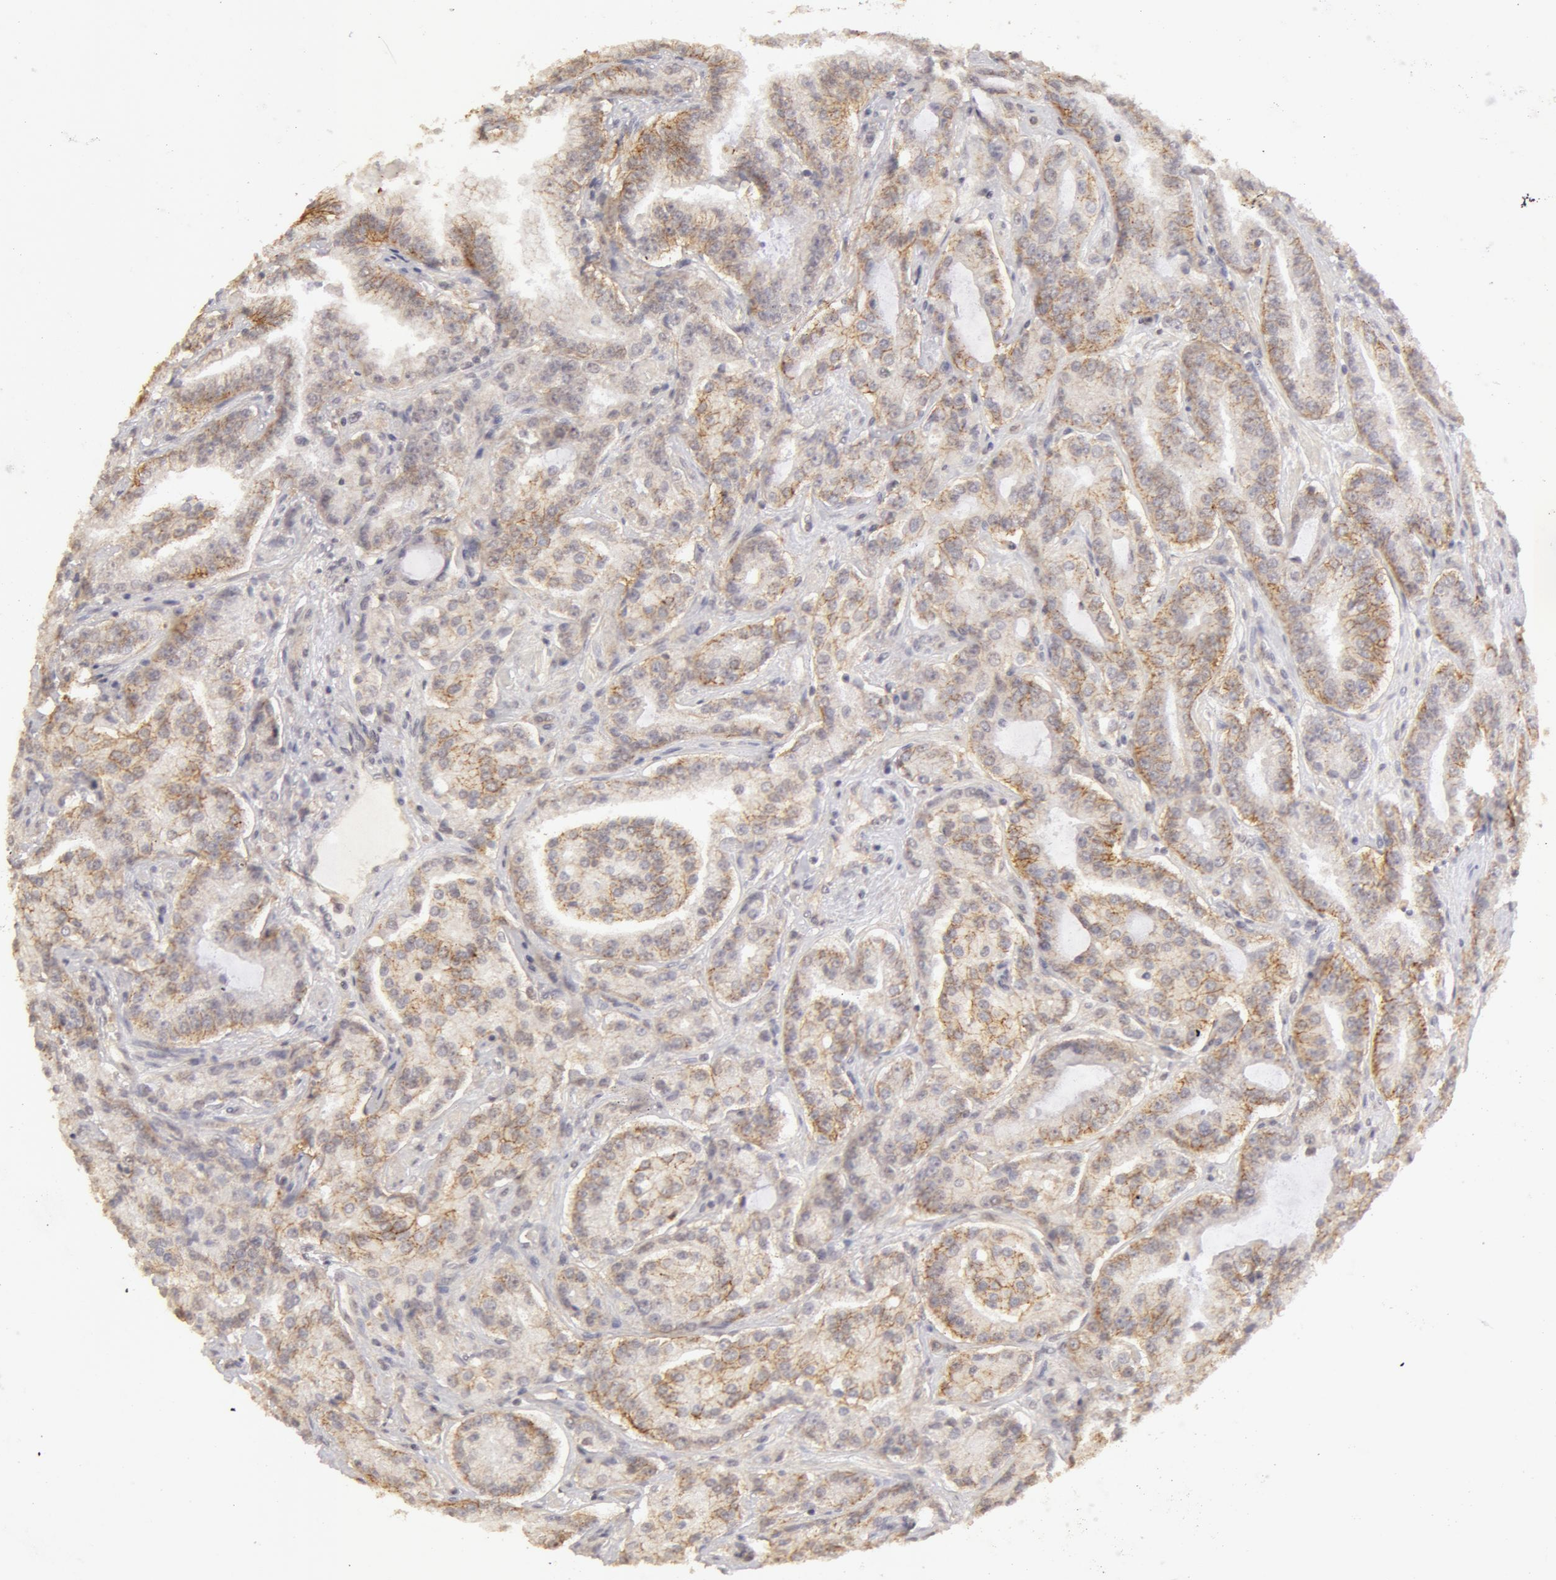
{"staining": {"intensity": "weak", "quantity": ">75%", "location": "cytoplasmic/membranous"}, "tissue": "prostate cancer", "cell_type": "Tumor cells", "image_type": "cancer", "snomed": [{"axis": "morphology", "description": "Adenocarcinoma, Medium grade"}, {"axis": "topography", "description": "Prostate"}], "caption": "Brown immunohistochemical staining in medium-grade adenocarcinoma (prostate) demonstrates weak cytoplasmic/membranous staining in approximately >75% of tumor cells.", "gene": "ADAM10", "patient": {"sex": "male", "age": 72}}